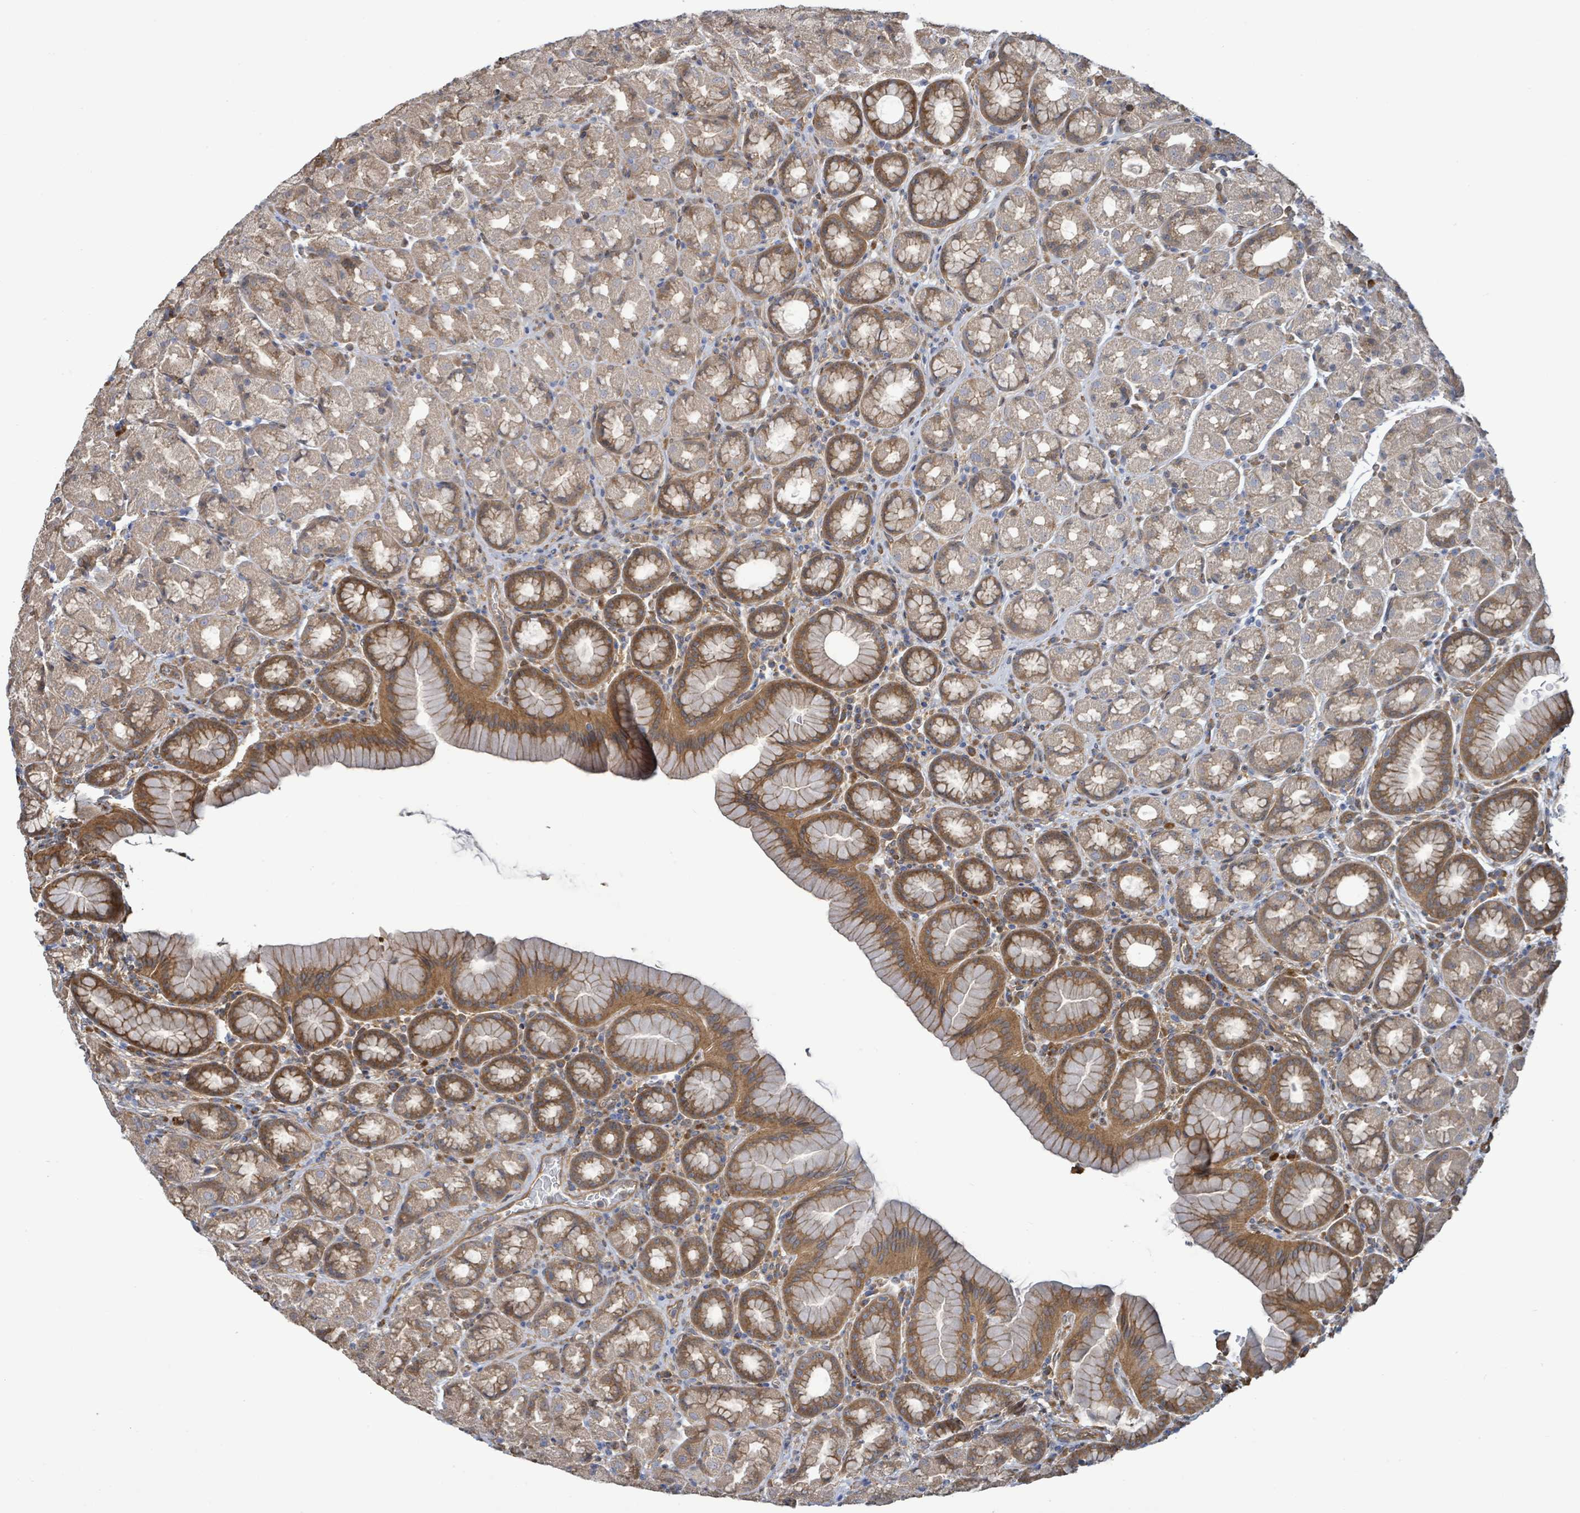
{"staining": {"intensity": "moderate", "quantity": "25%-75%", "location": "cytoplasmic/membranous"}, "tissue": "stomach", "cell_type": "Glandular cells", "image_type": "normal", "snomed": [{"axis": "morphology", "description": "Normal tissue, NOS"}, {"axis": "topography", "description": "Stomach, upper"}, {"axis": "topography", "description": "Stomach"}], "caption": "Brown immunohistochemical staining in normal human stomach reveals moderate cytoplasmic/membranous expression in approximately 25%-75% of glandular cells.", "gene": "ARPIN", "patient": {"sex": "male", "age": 68}}